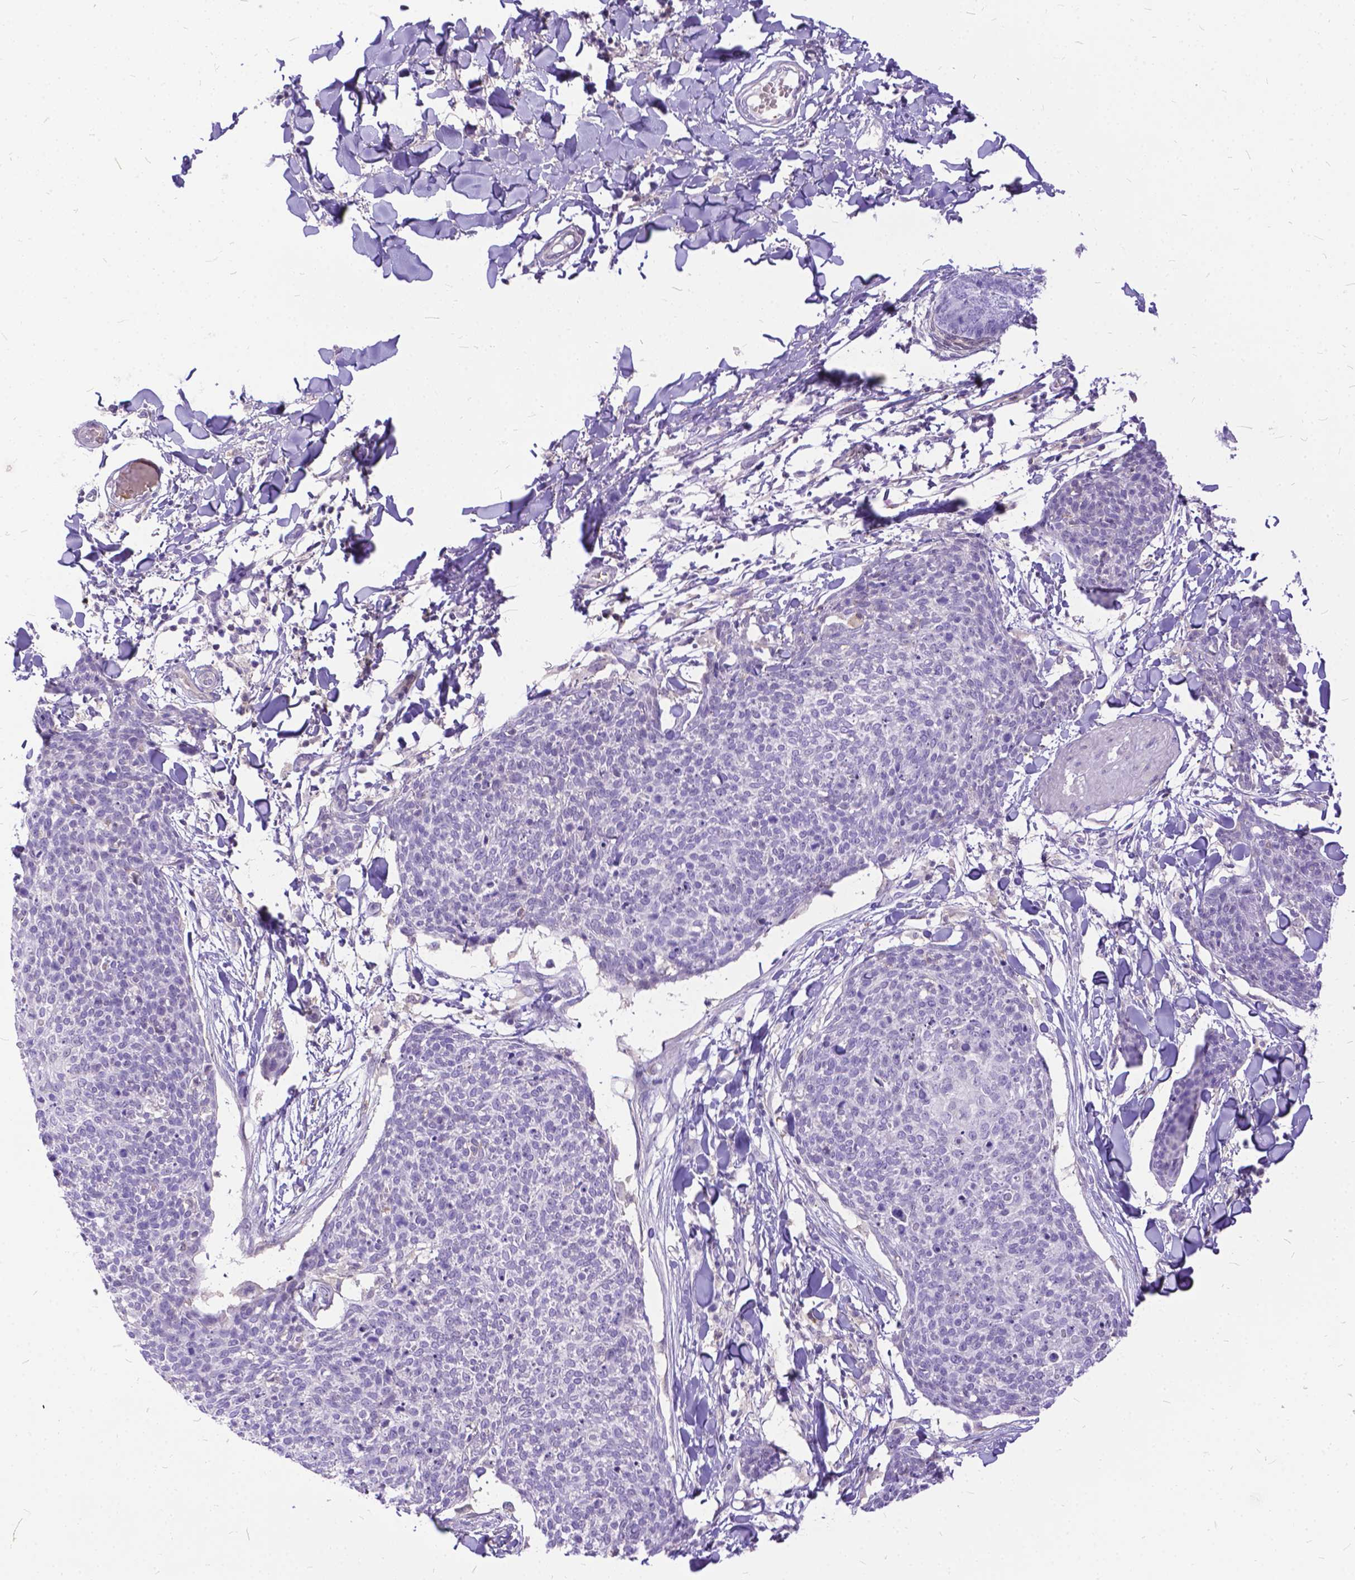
{"staining": {"intensity": "negative", "quantity": "none", "location": "none"}, "tissue": "skin cancer", "cell_type": "Tumor cells", "image_type": "cancer", "snomed": [{"axis": "morphology", "description": "Squamous cell carcinoma, NOS"}, {"axis": "topography", "description": "Skin"}, {"axis": "topography", "description": "Vulva"}], "caption": "This is an immunohistochemistry micrograph of skin cancer (squamous cell carcinoma). There is no positivity in tumor cells.", "gene": "TMEM169", "patient": {"sex": "female", "age": 75}}